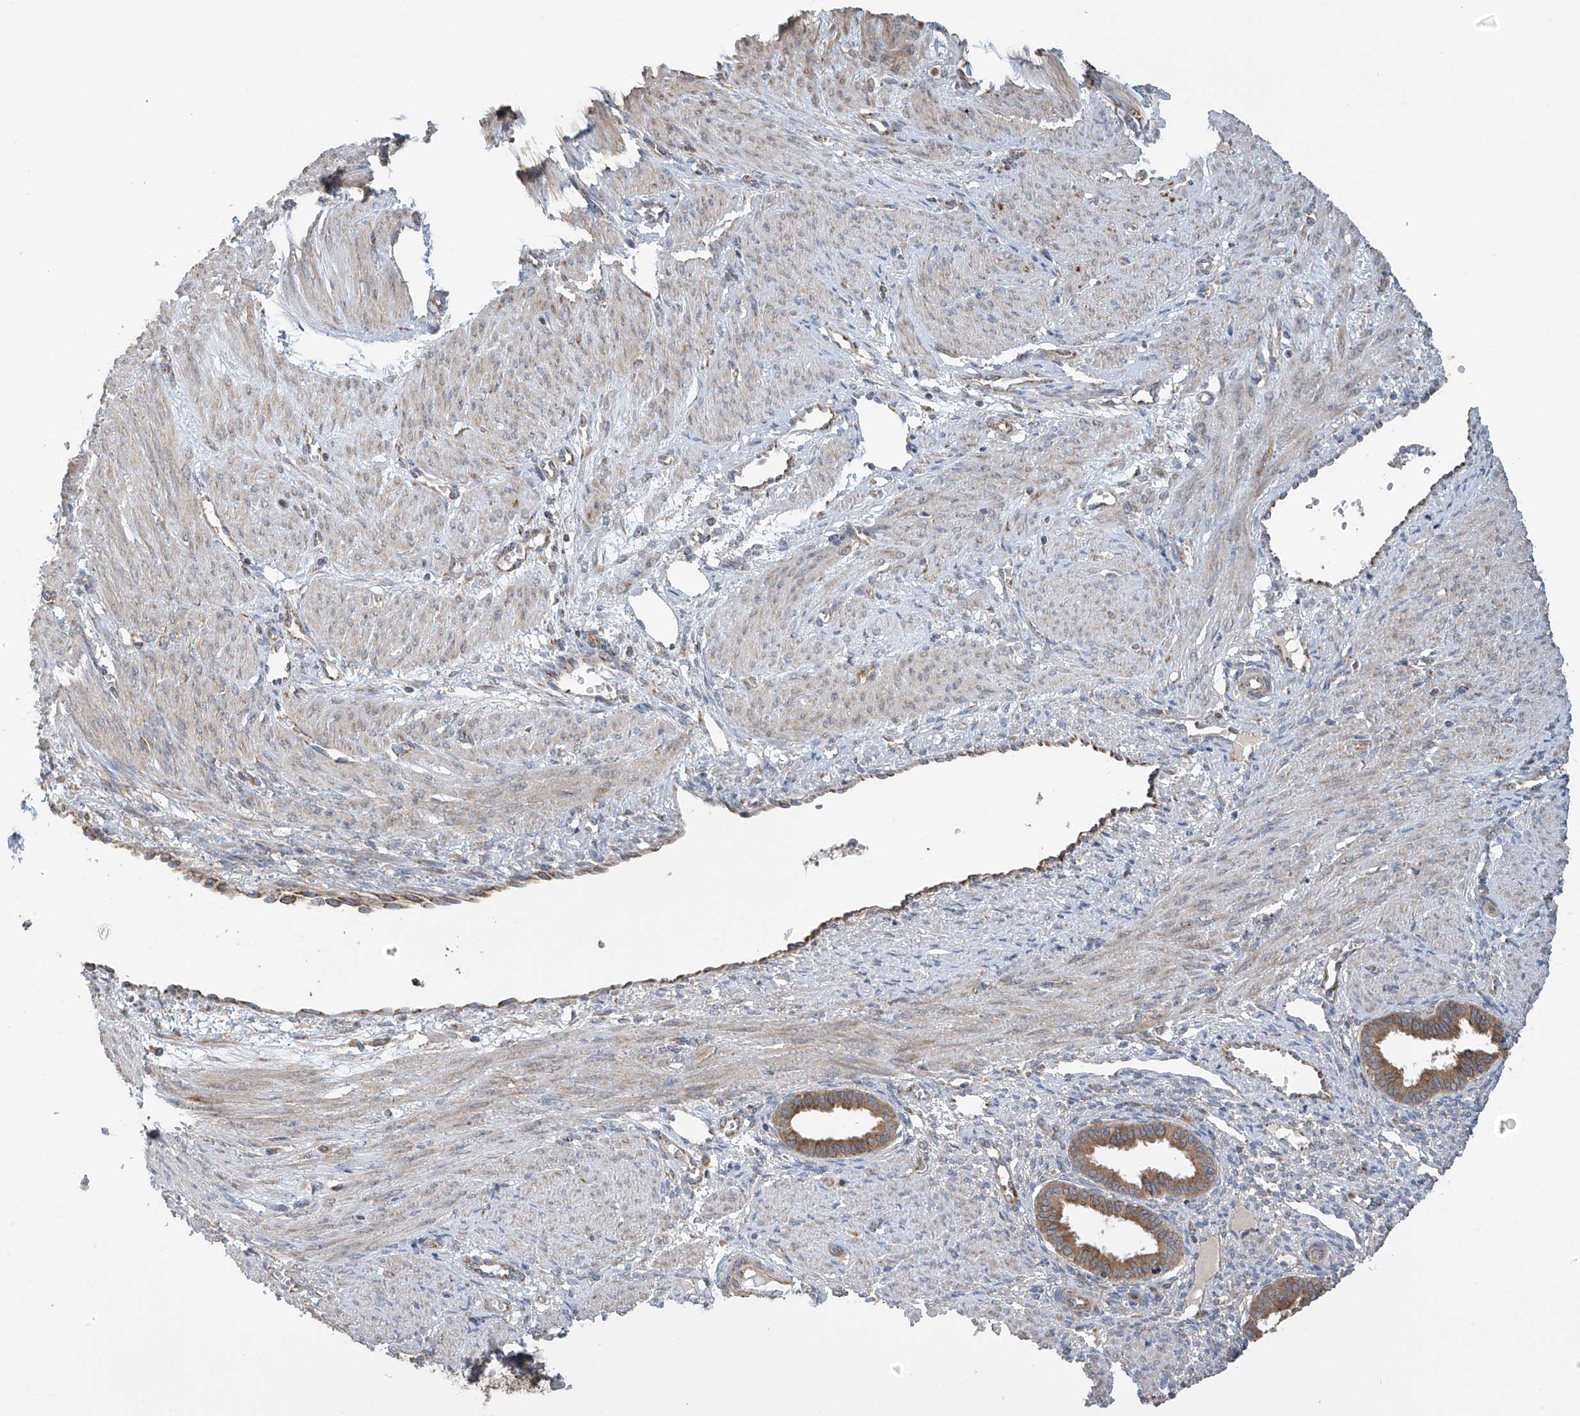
{"staining": {"intensity": "weak", "quantity": "<25%", "location": "cytoplasmic/membranous"}, "tissue": "endometrium", "cell_type": "Cells in endometrial stroma", "image_type": "normal", "snomed": [{"axis": "morphology", "description": "Normal tissue, NOS"}, {"axis": "topography", "description": "Endometrium"}], "caption": "Protein analysis of unremarkable endometrium displays no significant positivity in cells in endometrial stroma.", "gene": "PNPT1", "patient": {"sex": "female", "age": 33}}